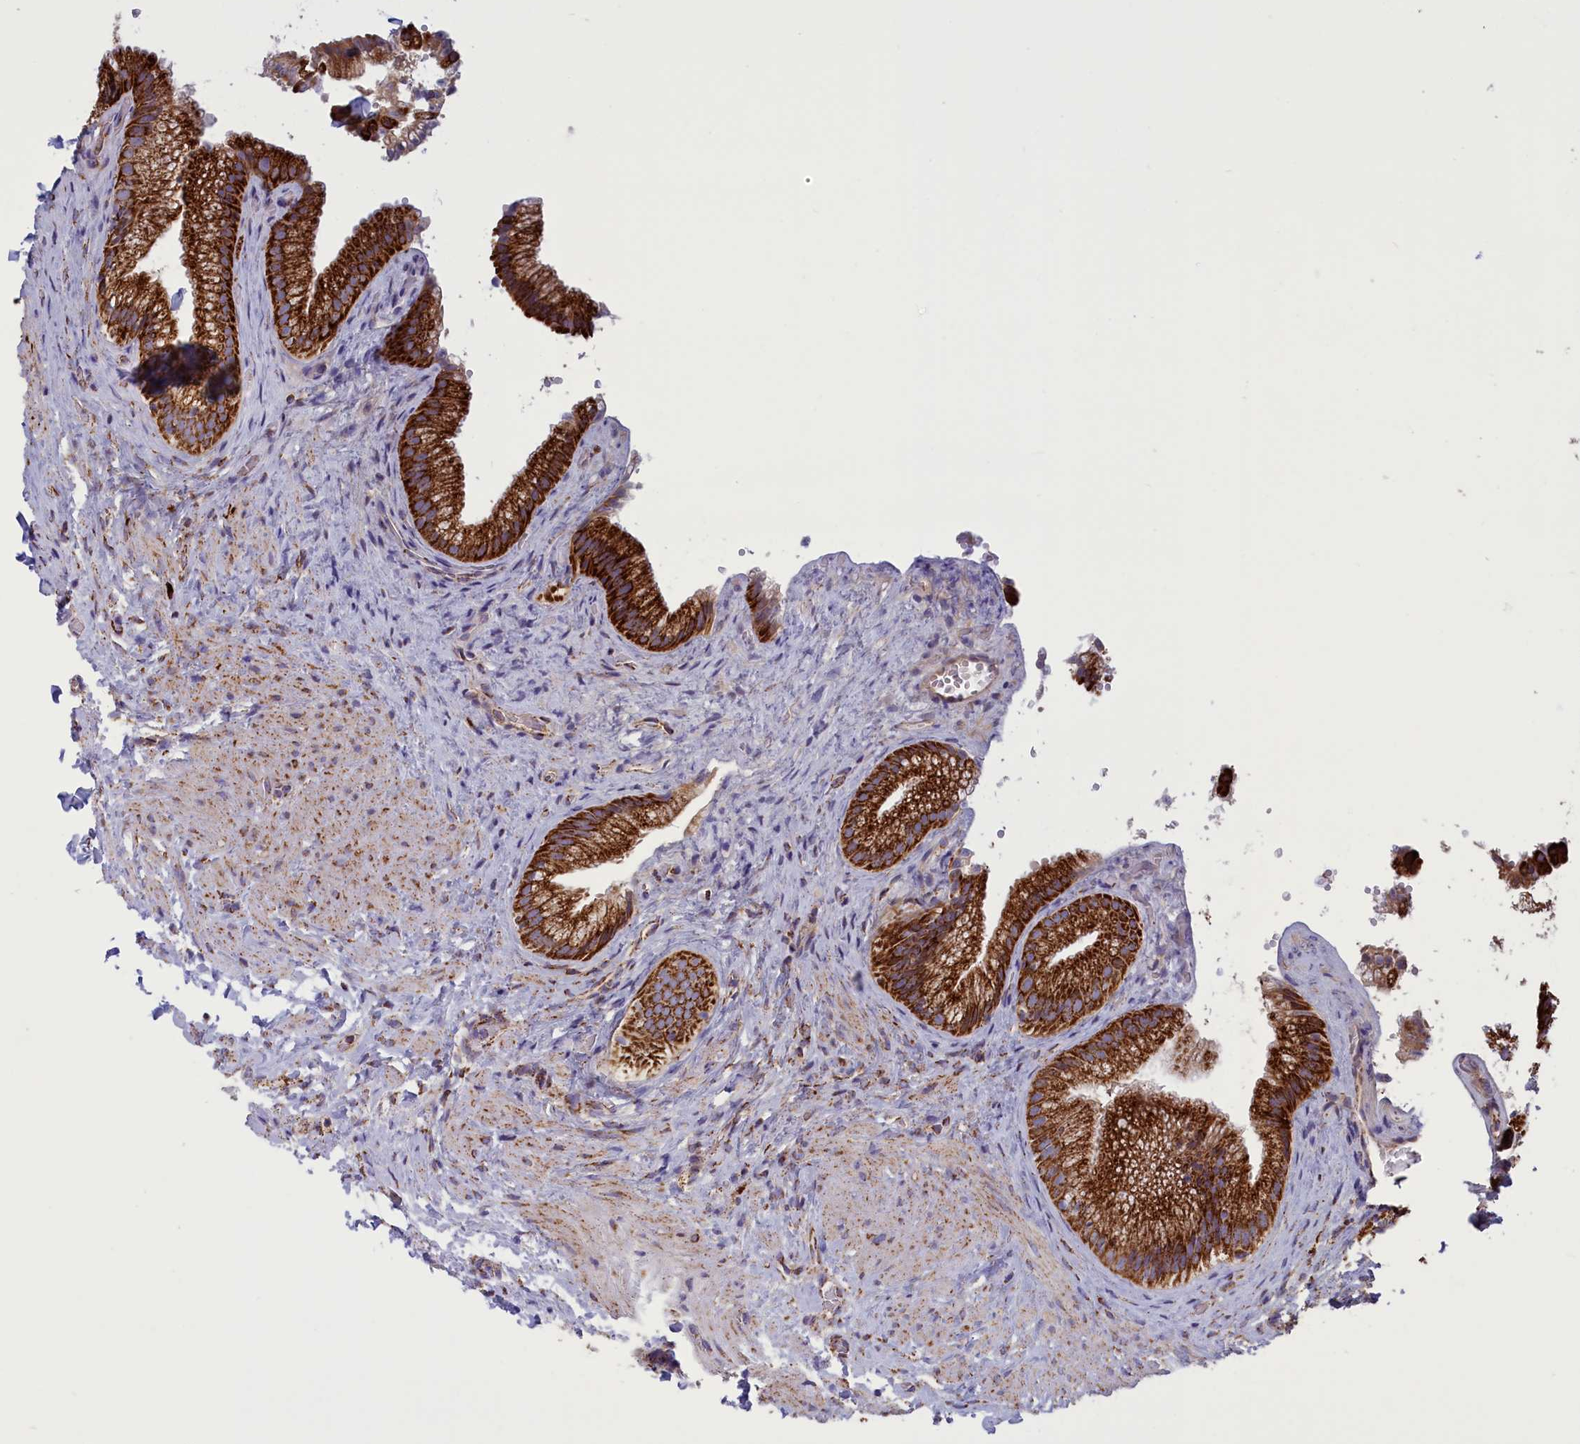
{"staining": {"intensity": "strong", "quantity": ">75%", "location": "cytoplasmic/membranous"}, "tissue": "gallbladder", "cell_type": "Glandular cells", "image_type": "normal", "snomed": [{"axis": "morphology", "description": "Normal tissue, NOS"}, {"axis": "morphology", "description": "Inflammation, NOS"}, {"axis": "topography", "description": "Gallbladder"}], "caption": "This histopathology image reveals benign gallbladder stained with IHC to label a protein in brown. The cytoplasmic/membranous of glandular cells show strong positivity for the protein. Nuclei are counter-stained blue.", "gene": "ISOC2", "patient": {"sex": "male", "age": 51}}